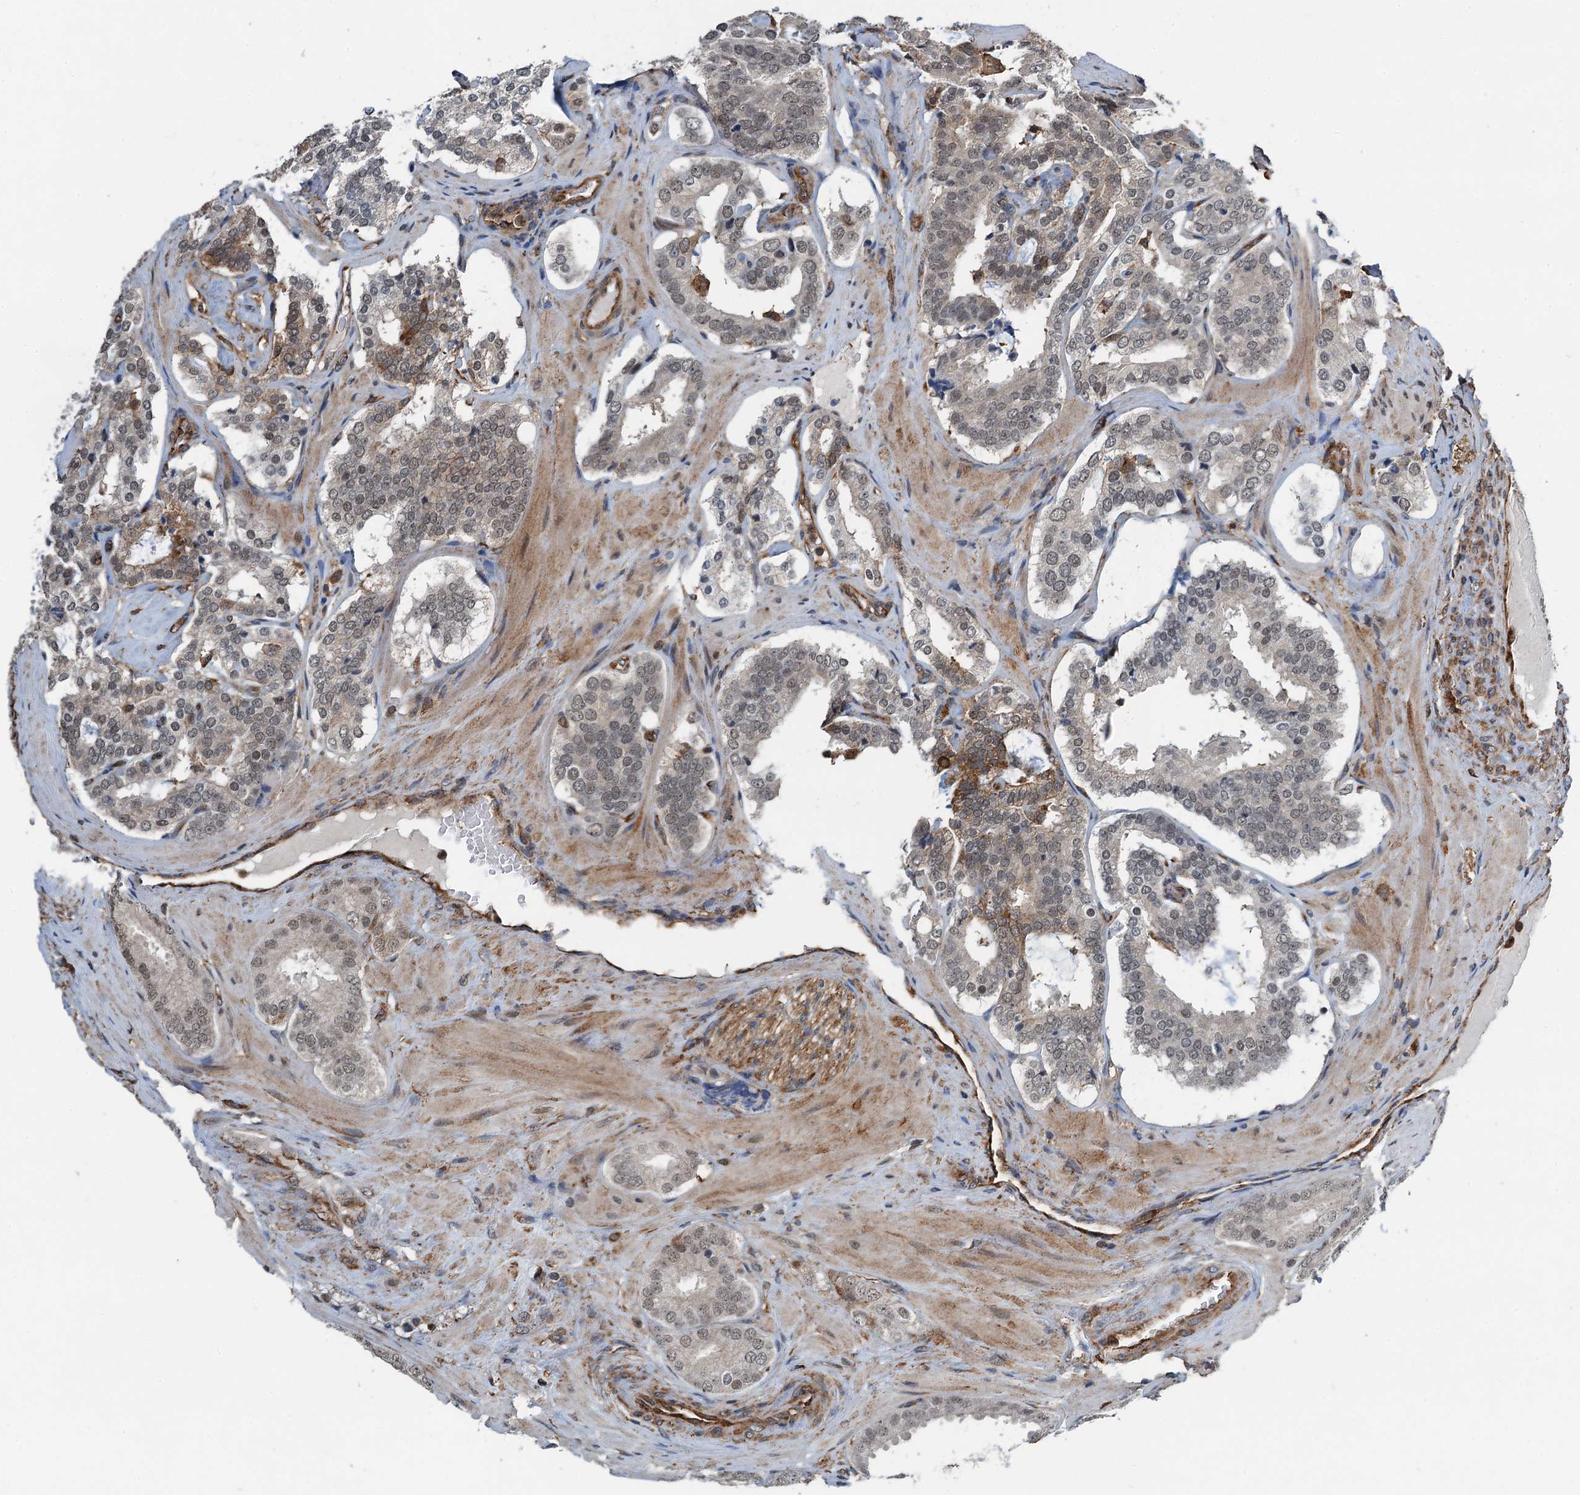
{"staining": {"intensity": "moderate", "quantity": "<25%", "location": "cytoplasmic/membranous"}, "tissue": "prostate cancer", "cell_type": "Tumor cells", "image_type": "cancer", "snomed": [{"axis": "morphology", "description": "Adenocarcinoma, High grade"}, {"axis": "topography", "description": "Prostate"}], "caption": "Adenocarcinoma (high-grade) (prostate) tissue shows moderate cytoplasmic/membranous expression in about <25% of tumor cells (DAB (3,3'-diaminobenzidine) IHC with brightfield microscopy, high magnification).", "gene": "WHAMM", "patient": {"sex": "male", "age": 63}}